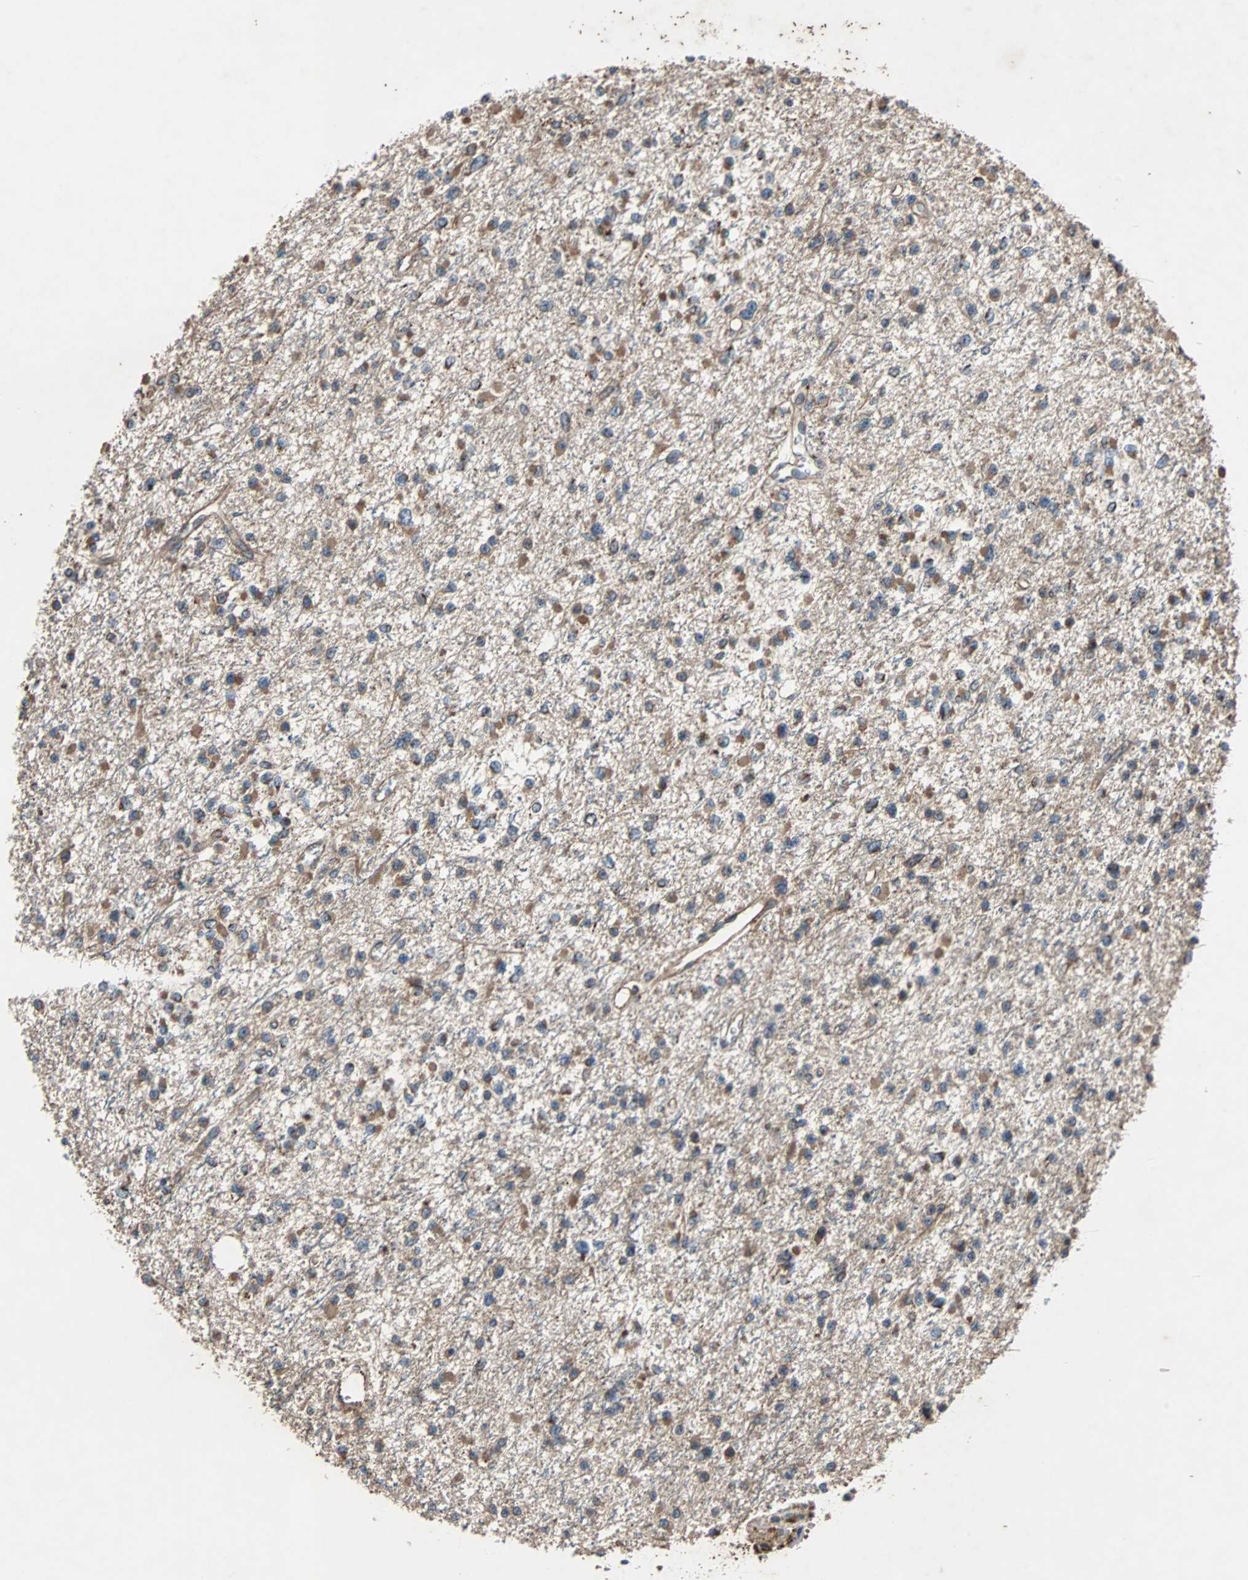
{"staining": {"intensity": "moderate", "quantity": ">75%", "location": "cytoplasmic/membranous"}, "tissue": "glioma", "cell_type": "Tumor cells", "image_type": "cancer", "snomed": [{"axis": "morphology", "description": "Glioma, malignant, Low grade"}, {"axis": "topography", "description": "Brain"}], "caption": "High-magnification brightfield microscopy of low-grade glioma (malignant) stained with DAB (brown) and counterstained with hematoxylin (blue). tumor cells exhibit moderate cytoplasmic/membranous positivity is appreciated in about>75% of cells. (Brightfield microscopy of DAB IHC at high magnification).", "gene": "ACTR3", "patient": {"sex": "female", "age": 22}}